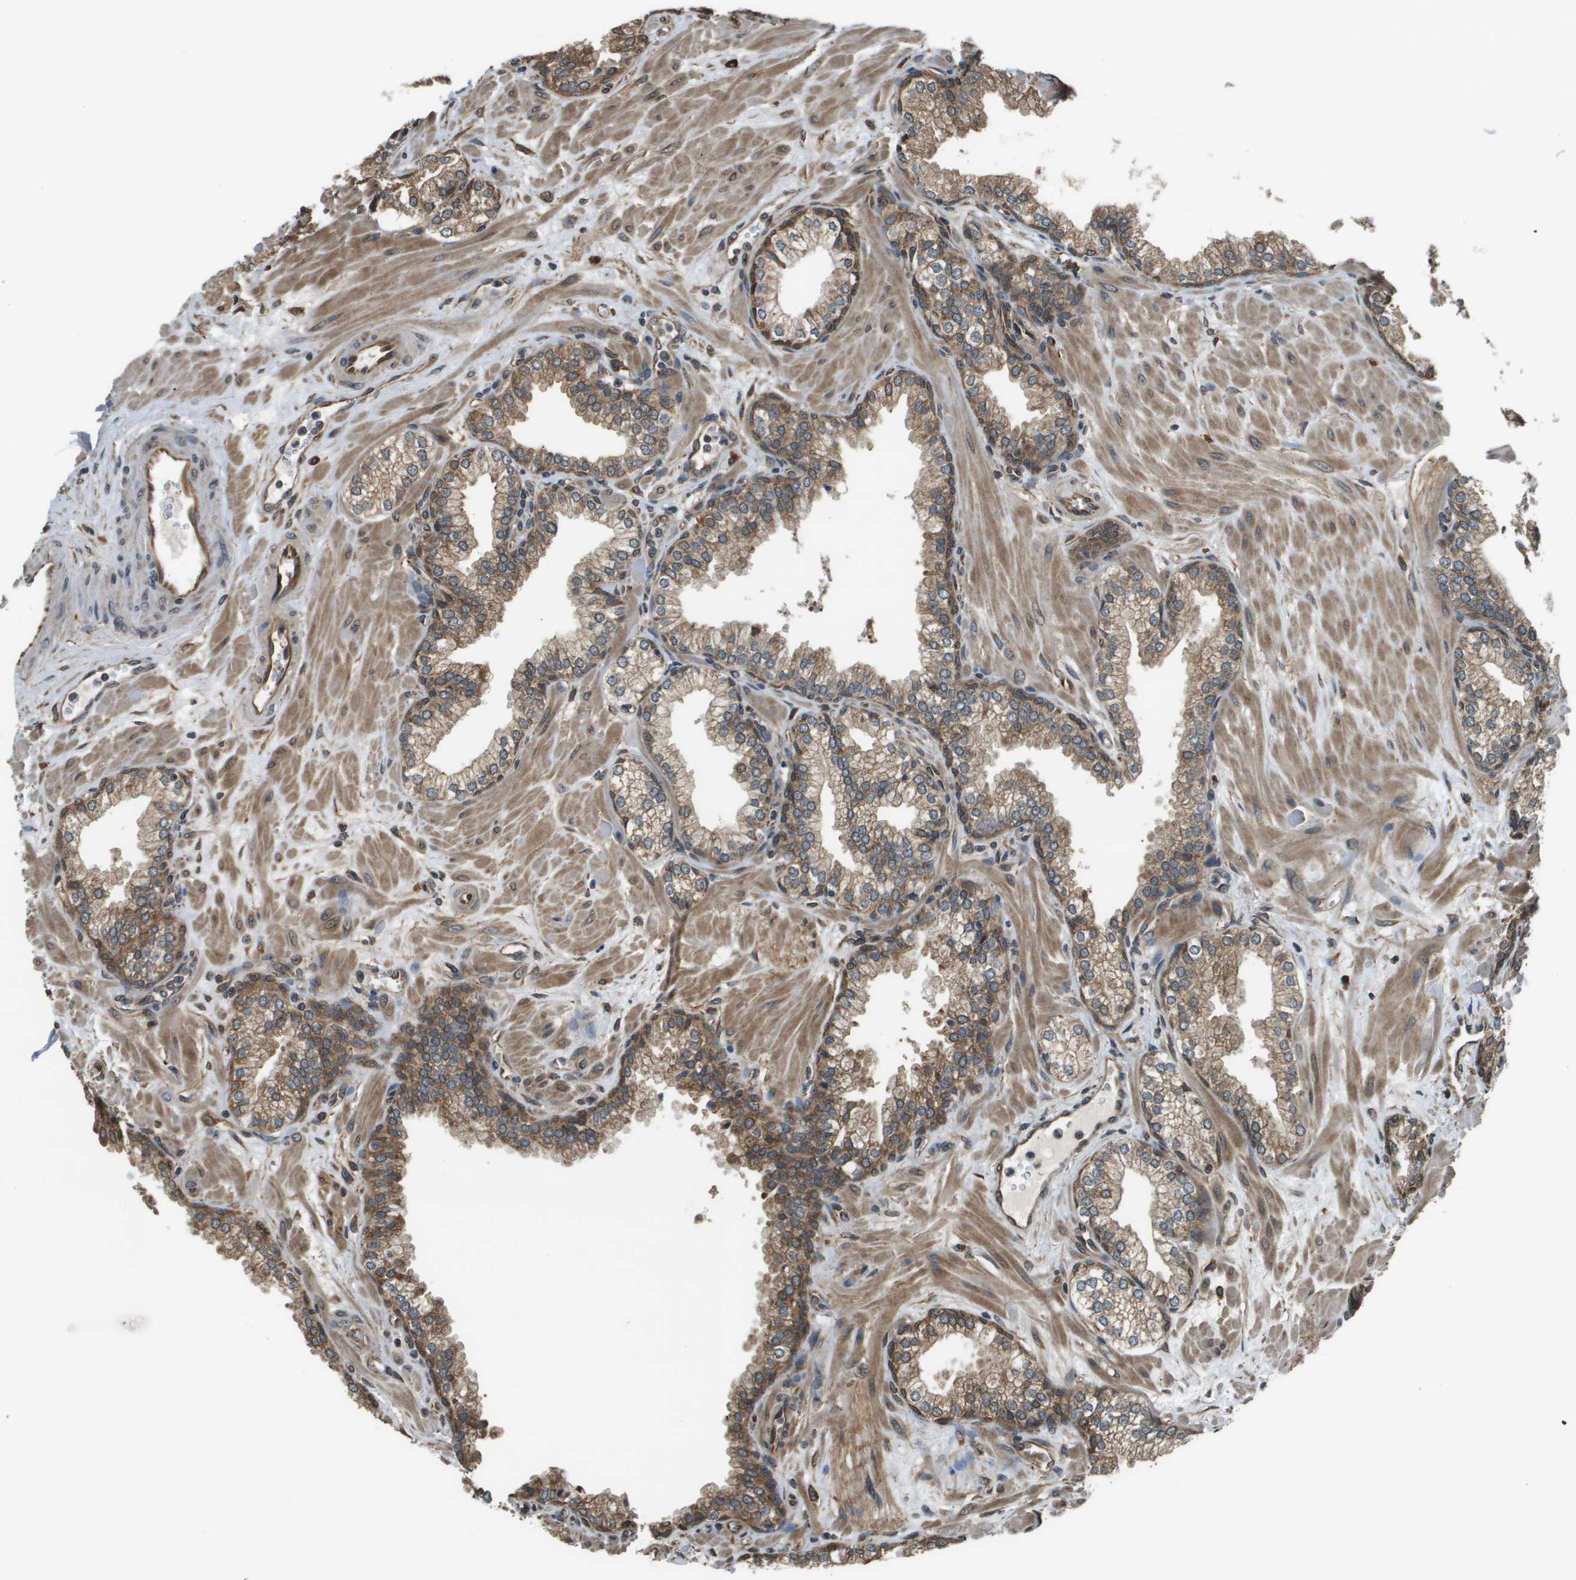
{"staining": {"intensity": "moderate", "quantity": ">75%", "location": "cytoplasmic/membranous"}, "tissue": "prostate", "cell_type": "Glandular cells", "image_type": "normal", "snomed": [{"axis": "morphology", "description": "Normal tissue, NOS"}, {"axis": "morphology", "description": "Urothelial carcinoma, Low grade"}, {"axis": "topography", "description": "Urinary bladder"}, {"axis": "topography", "description": "Prostate"}], "caption": "Brown immunohistochemical staining in normal prostate displays moderate cytoplasmic/membranous positivity in about >75% of glandular cells. (IHC, brightfield microscopy, high magnification).", "gene": "SEC62", "patient": {"sex": "male", "age": 60}}